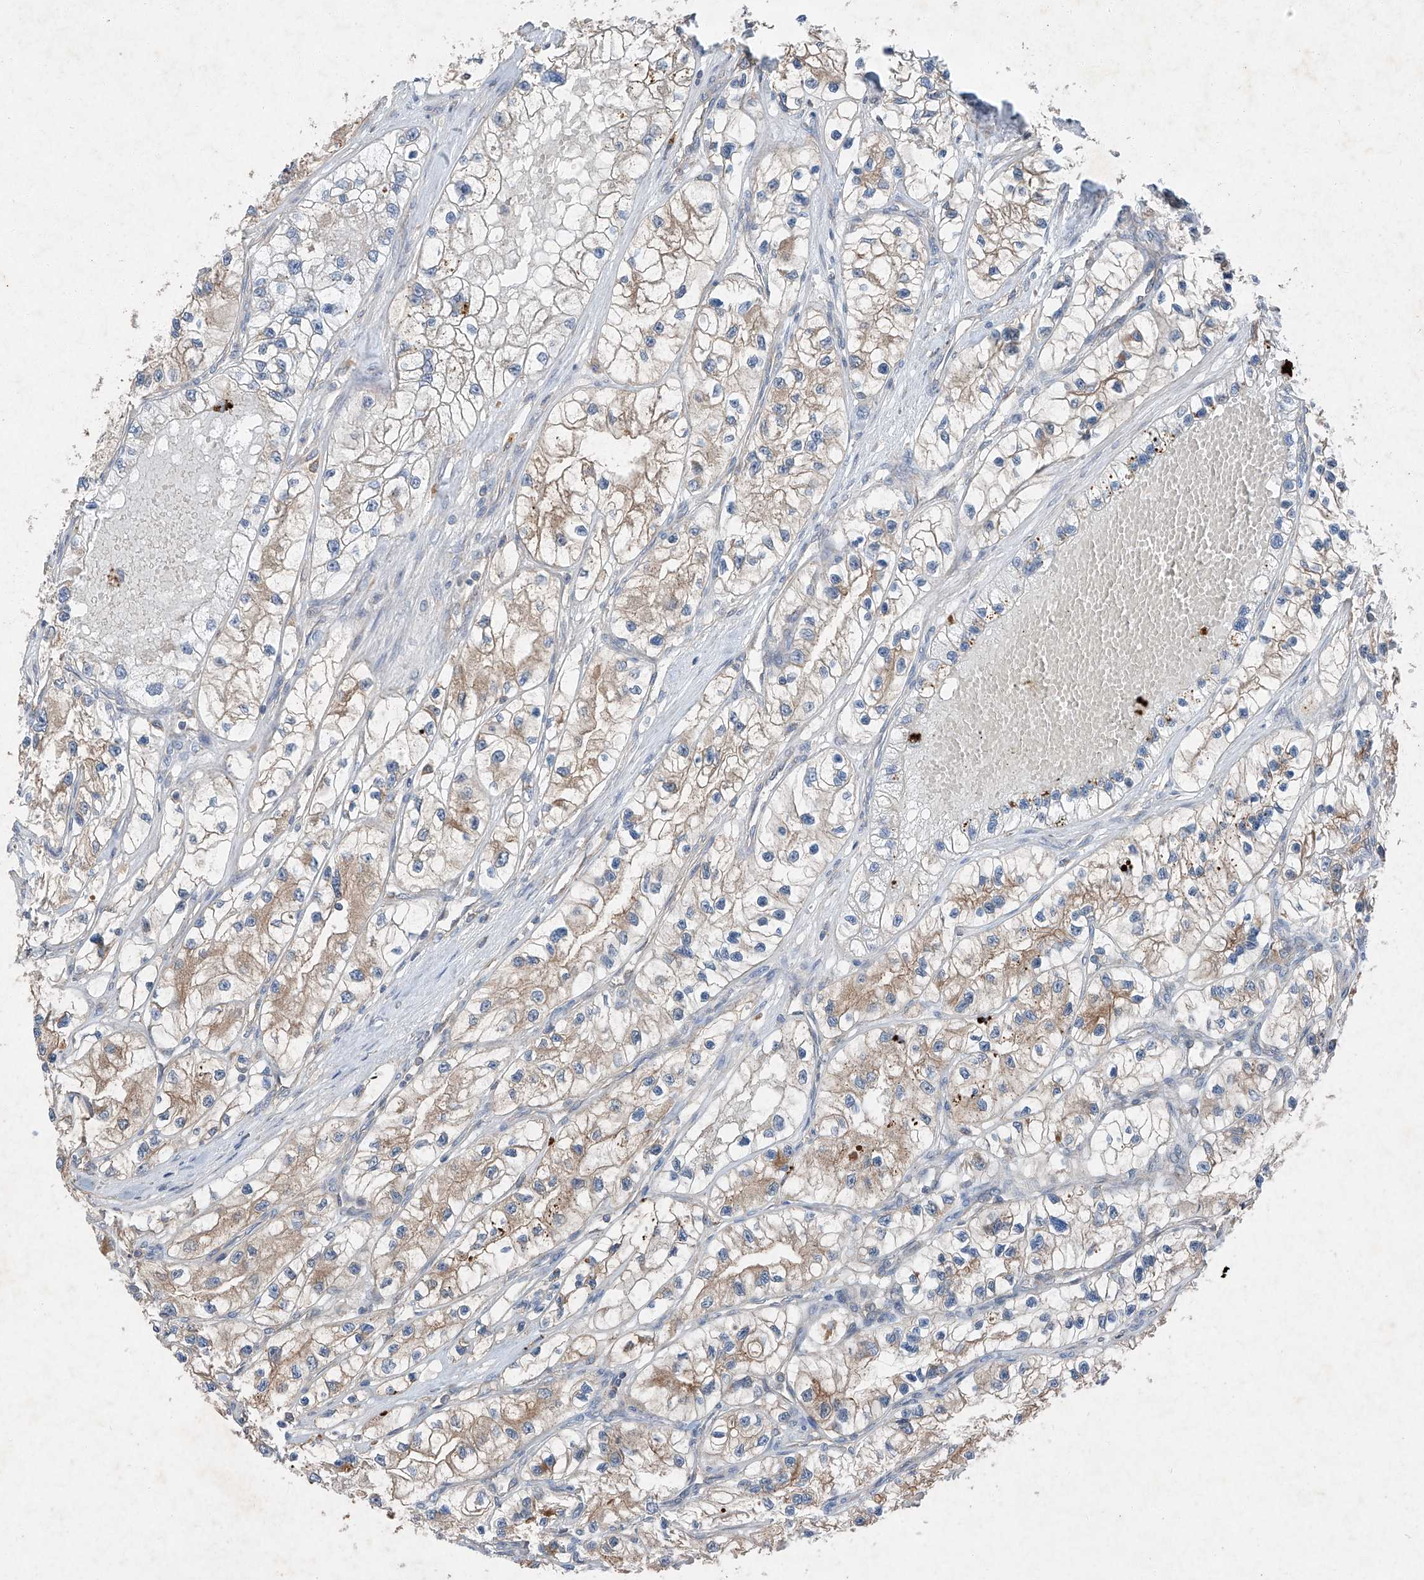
{"staining": {"intensity": "weak", "quantity": ">75%", "location": "cytoplasmic/membranous"}, "tissue": "renal cancer", "cell_type": "Tumor cells", "image_type": "cancer", "snomed": [{"axis": "morphology", "description": "Adenocarcinoma, NOS"}, {"axis": "topography", "description": "Kidney"}], "caption": "Renal cancer stained with DAB immunohistochemistry (IHC) shows low levels of weak cytoplasmic/membranous positivity in approximately >75% of tumor cells. (DAB = brown stain, brightfield microscopy at high magnification).", "gene": "RUSC1", "patient": {"sex": "female", "age": 57}}